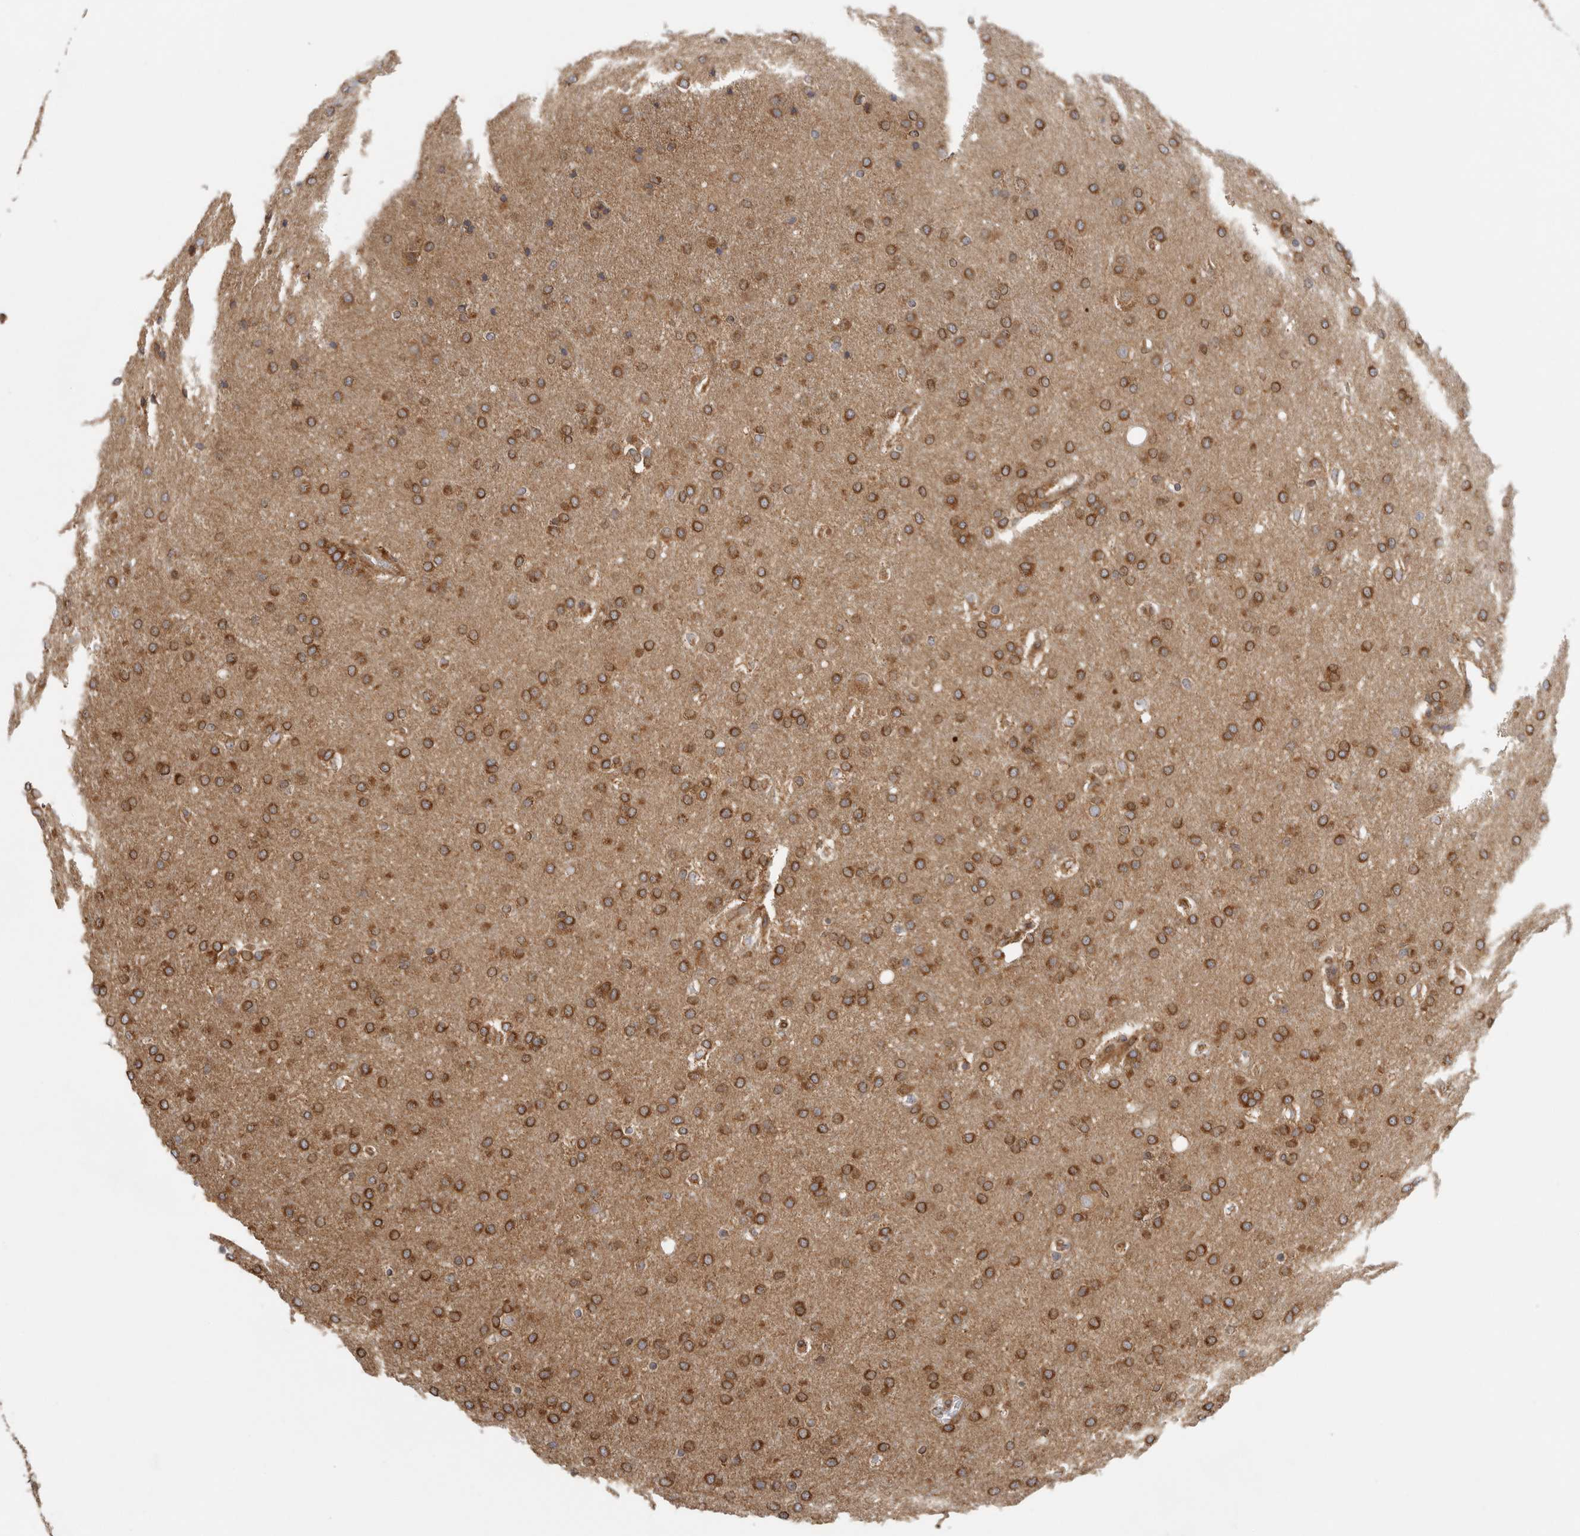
{"staining": {"intensity": "strong", "quantity": ">75%", "location": "cytoplasmic/membranous"}, "tissue": "glioma", "cell_type": "Tumor cells", "image_type": "cancer", "snomed": [{"axis": "morphology", "description": "Glioma, malignant, Low grade"}, {"axis": "topography", "description": "Brain"}], "caption": "Strong cytoplasmic/membranous positivity is appreciated in about >75% of tumor cells in glioma.", "gene": "BCAP29", "patient": {"sex": "female", "age": 37}}